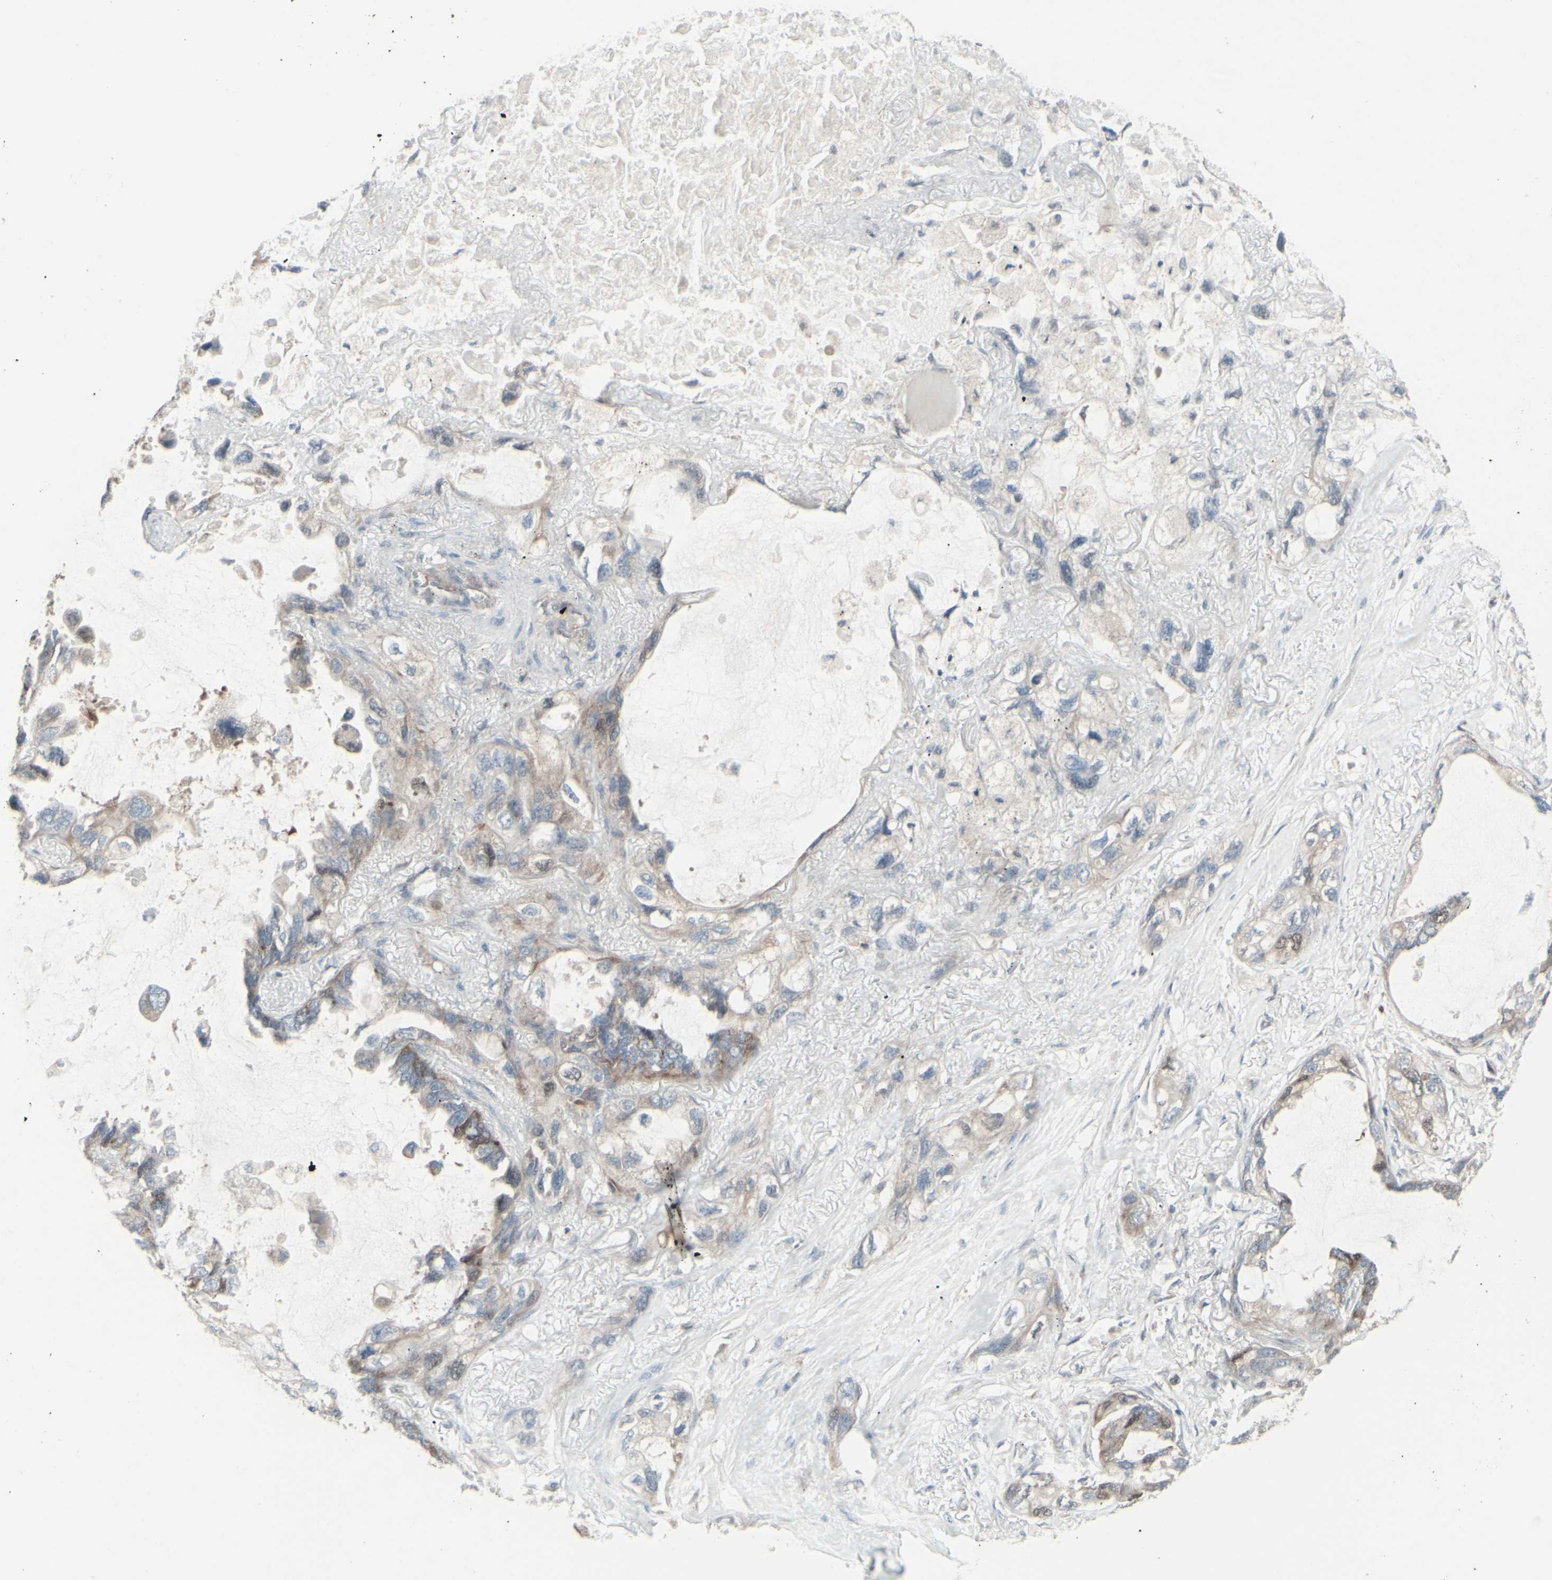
{"staining": {"intensity": "weak", "quantity": "25%-75%", "location": "cytoplasmic/membranous"}, "tissue": "lung cancer", "cell_type": "Tumor cells", "image_type": "cancer", "snomed": [{"axis": "morphology", "description": "Squamous cell carcinoma, NOS"}, {"axis": "topography", "description": "Lung"}], "caption": "IHC photomicrograph of lung cancer stained for a protein (brown), which shows low levels of weak cytoplasmic/membranous expression in approximately 25%-75% of tumor cells.", "gene": "GMNN", "patient": {"sex": "female", "age": 73}}